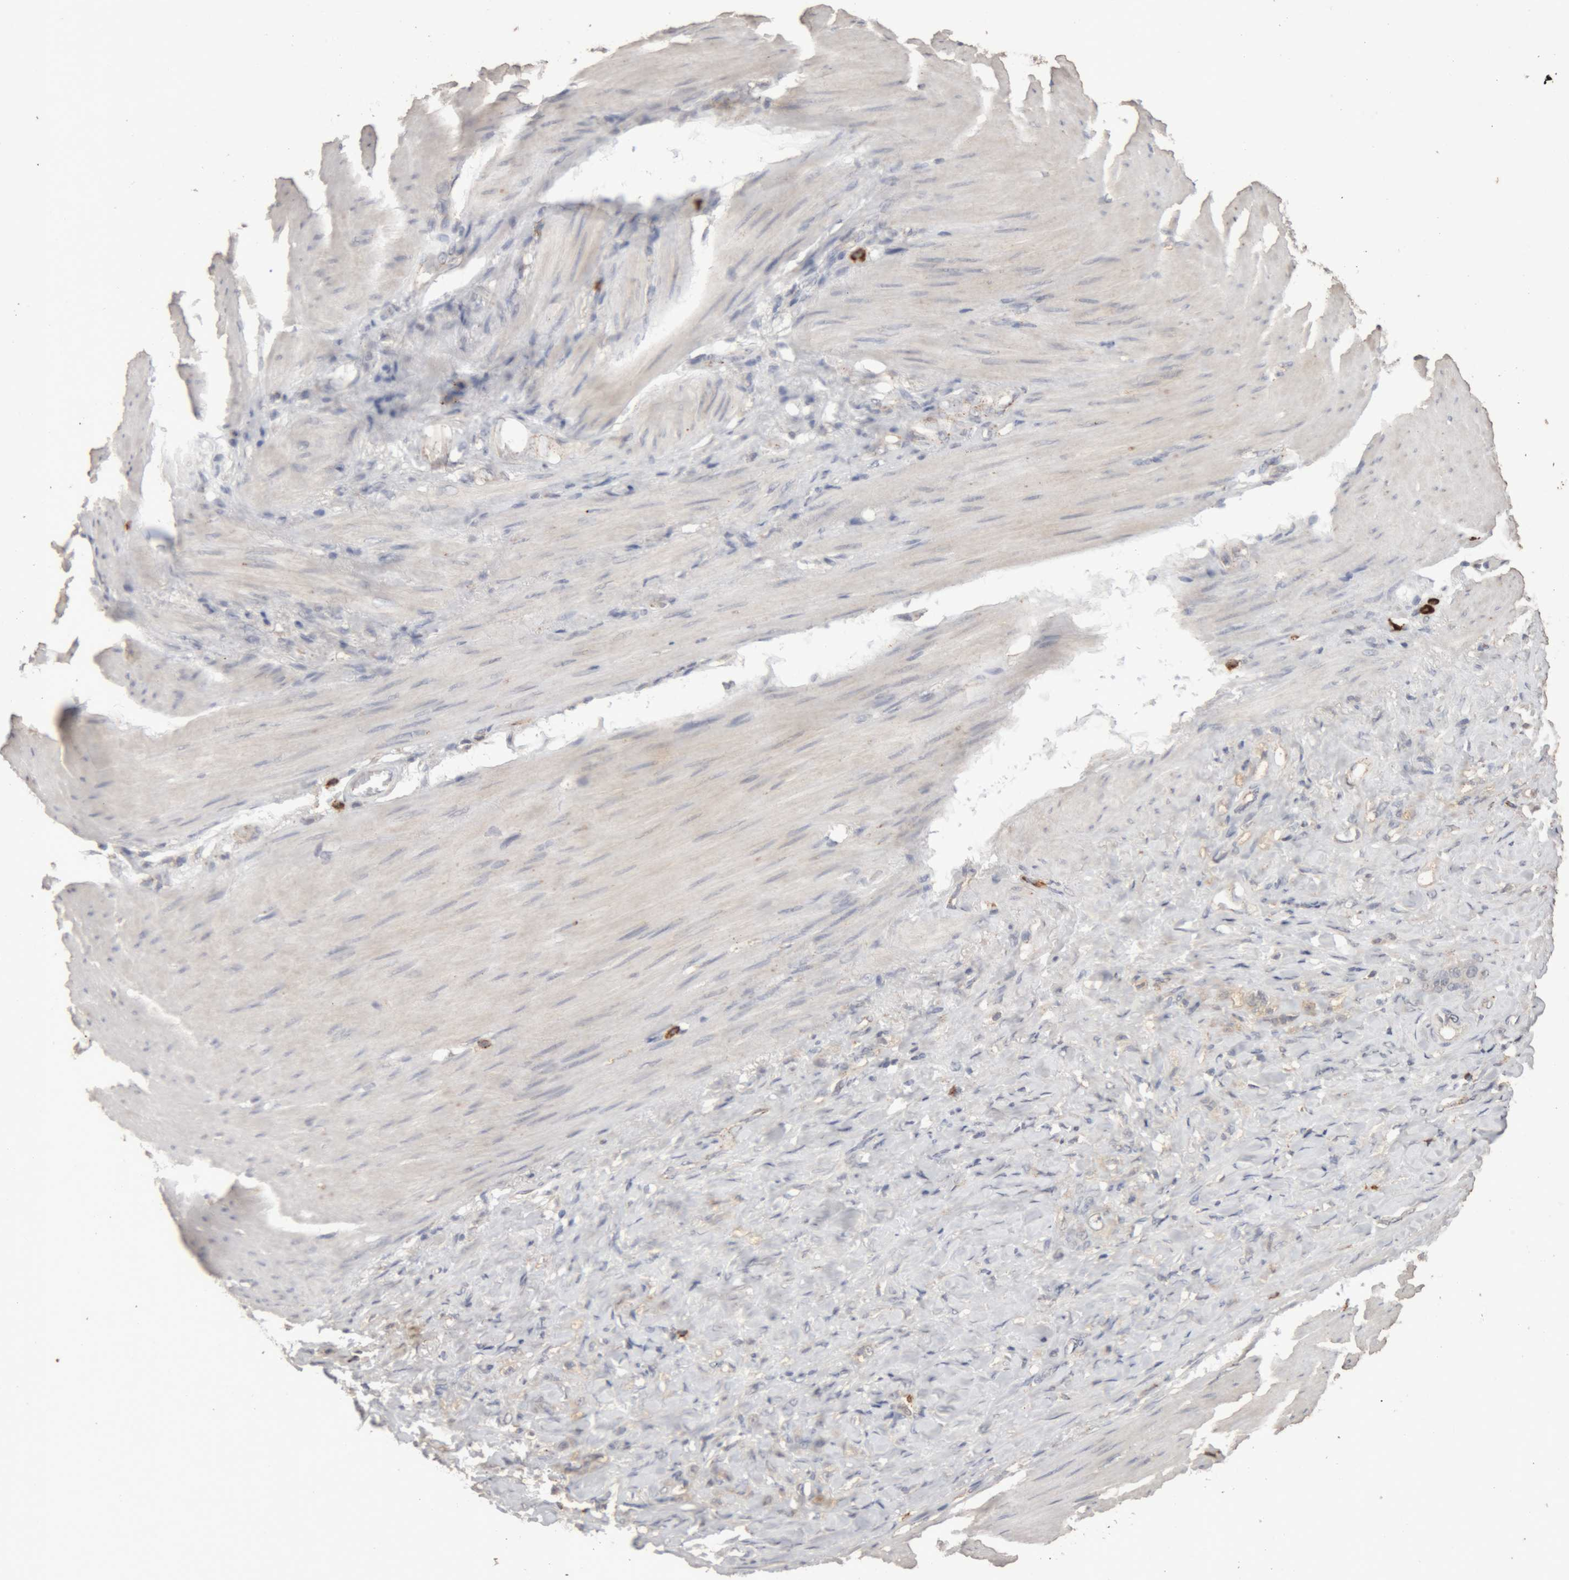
{"staining": {"intensity": "weak", "quantity": ">75%", "location": "cytoplasmic/membranous"}, "tissue": "stomach cancer", "cell_type": "Tumor cells", "image_type": "cancer", "snomed": [{"axis": "morphology", "description": "Adenocarcinoma, NOS"}, {"axis": "topography", "description": "Stomach"}], "caption": "Weak cytoplasmic/membranous protein expression is present in about >75% of tumor cells in stomach cancer (adenocarcinoma).", "gene": "ARSA", "patient": {"sex": "male", "age": 82}}